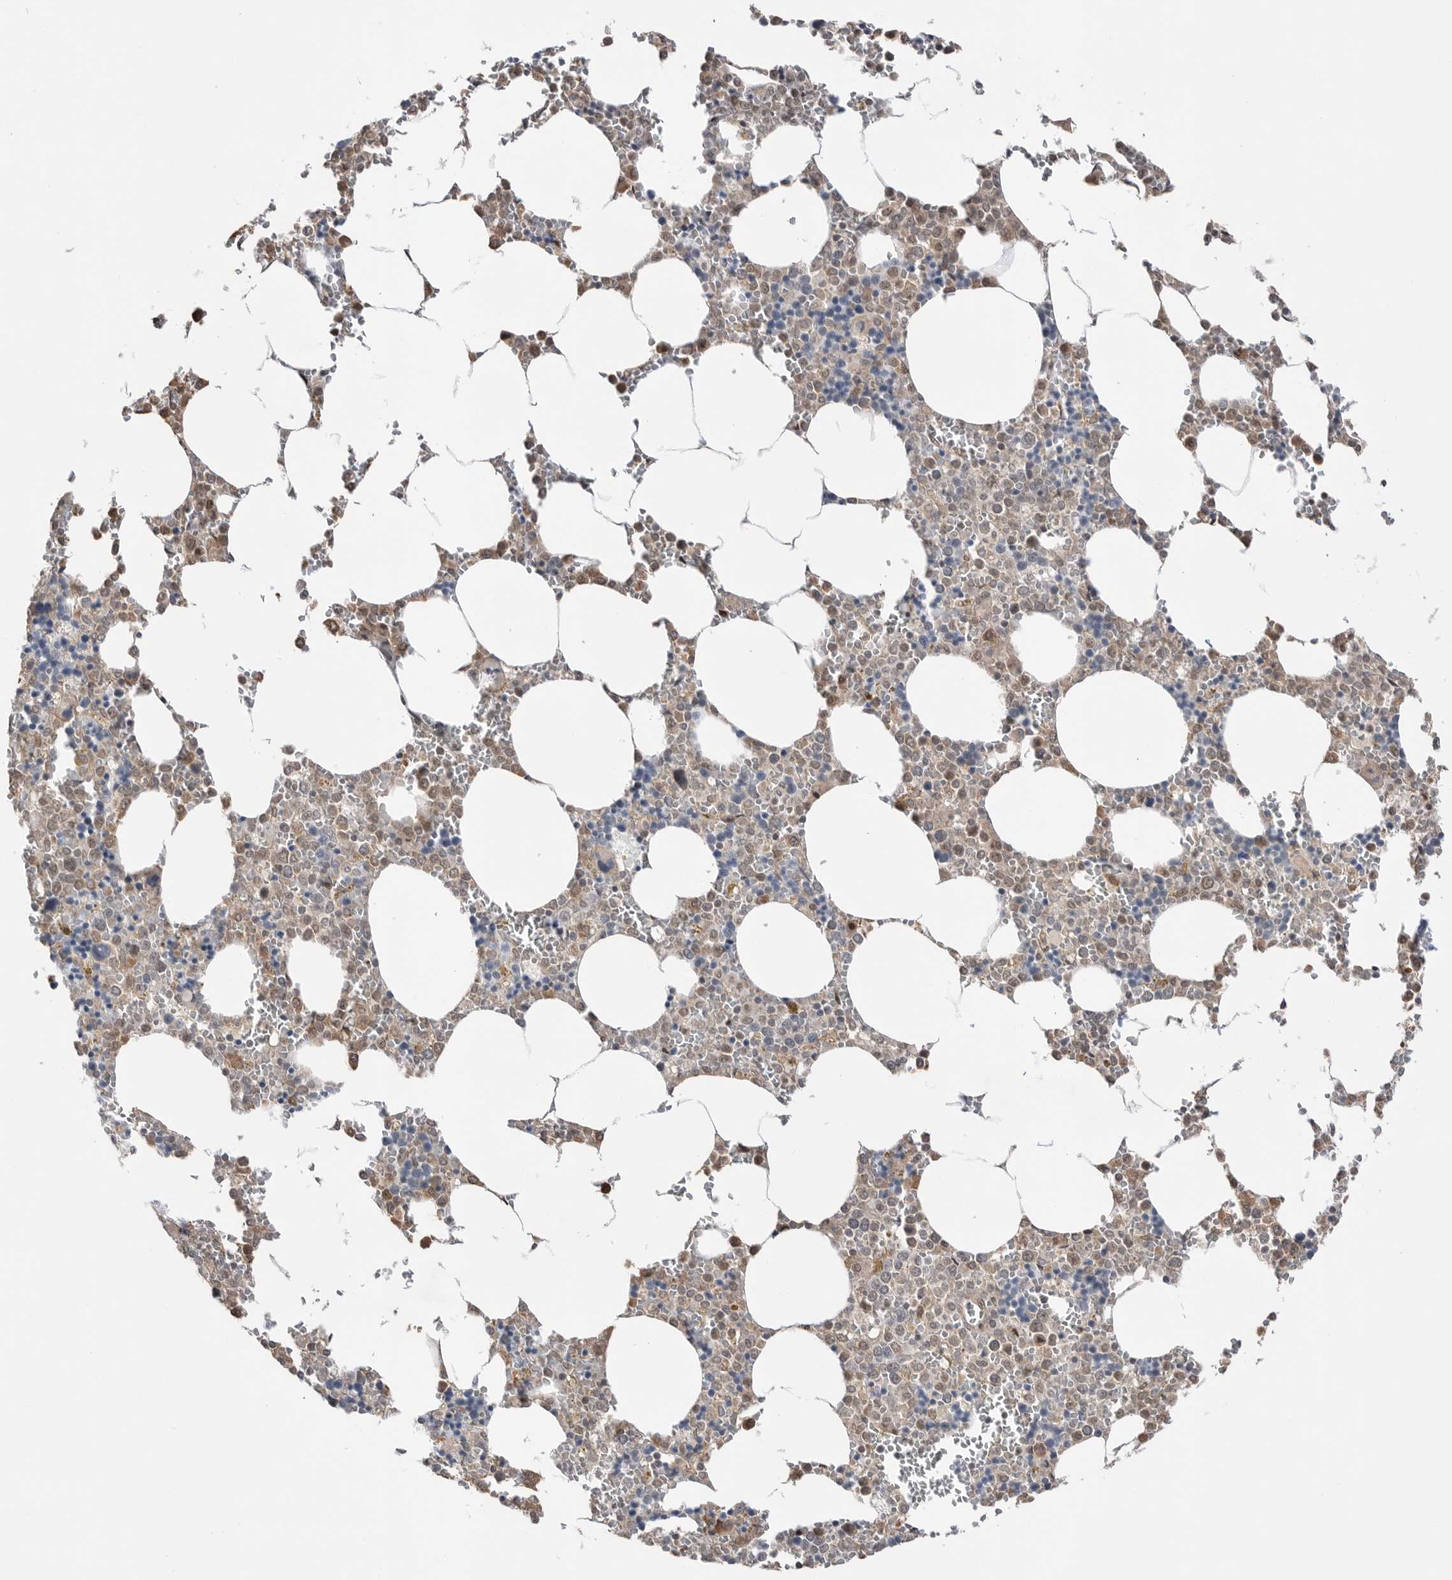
{"staining": {"intensity": "moderate", "quantity": "<25%", "location": "nuclear"}, "tissue": "bone marrow", "cell_type": "Hematopoietic cells", "image_type": "normal", "snomed": [{"axis": "morphology", "description": "Normal tissue, NOS"}, {"axis": "topography", "description": "Bone marrow"}], "caption": "Immunohistochemical staining of benign bone marrow exhibits <25% levels of moderate nuclear protein expression in approximately <25% of hematopoietic cells. The protein is stained brown, and the nuclei are stained in blue (DAB (3,3'-diaminobenzidine) IHC with brightfield microscopy, high magnification).", "gene": "NTAQ1", "patient": {"sex": "male", "age": 70}}